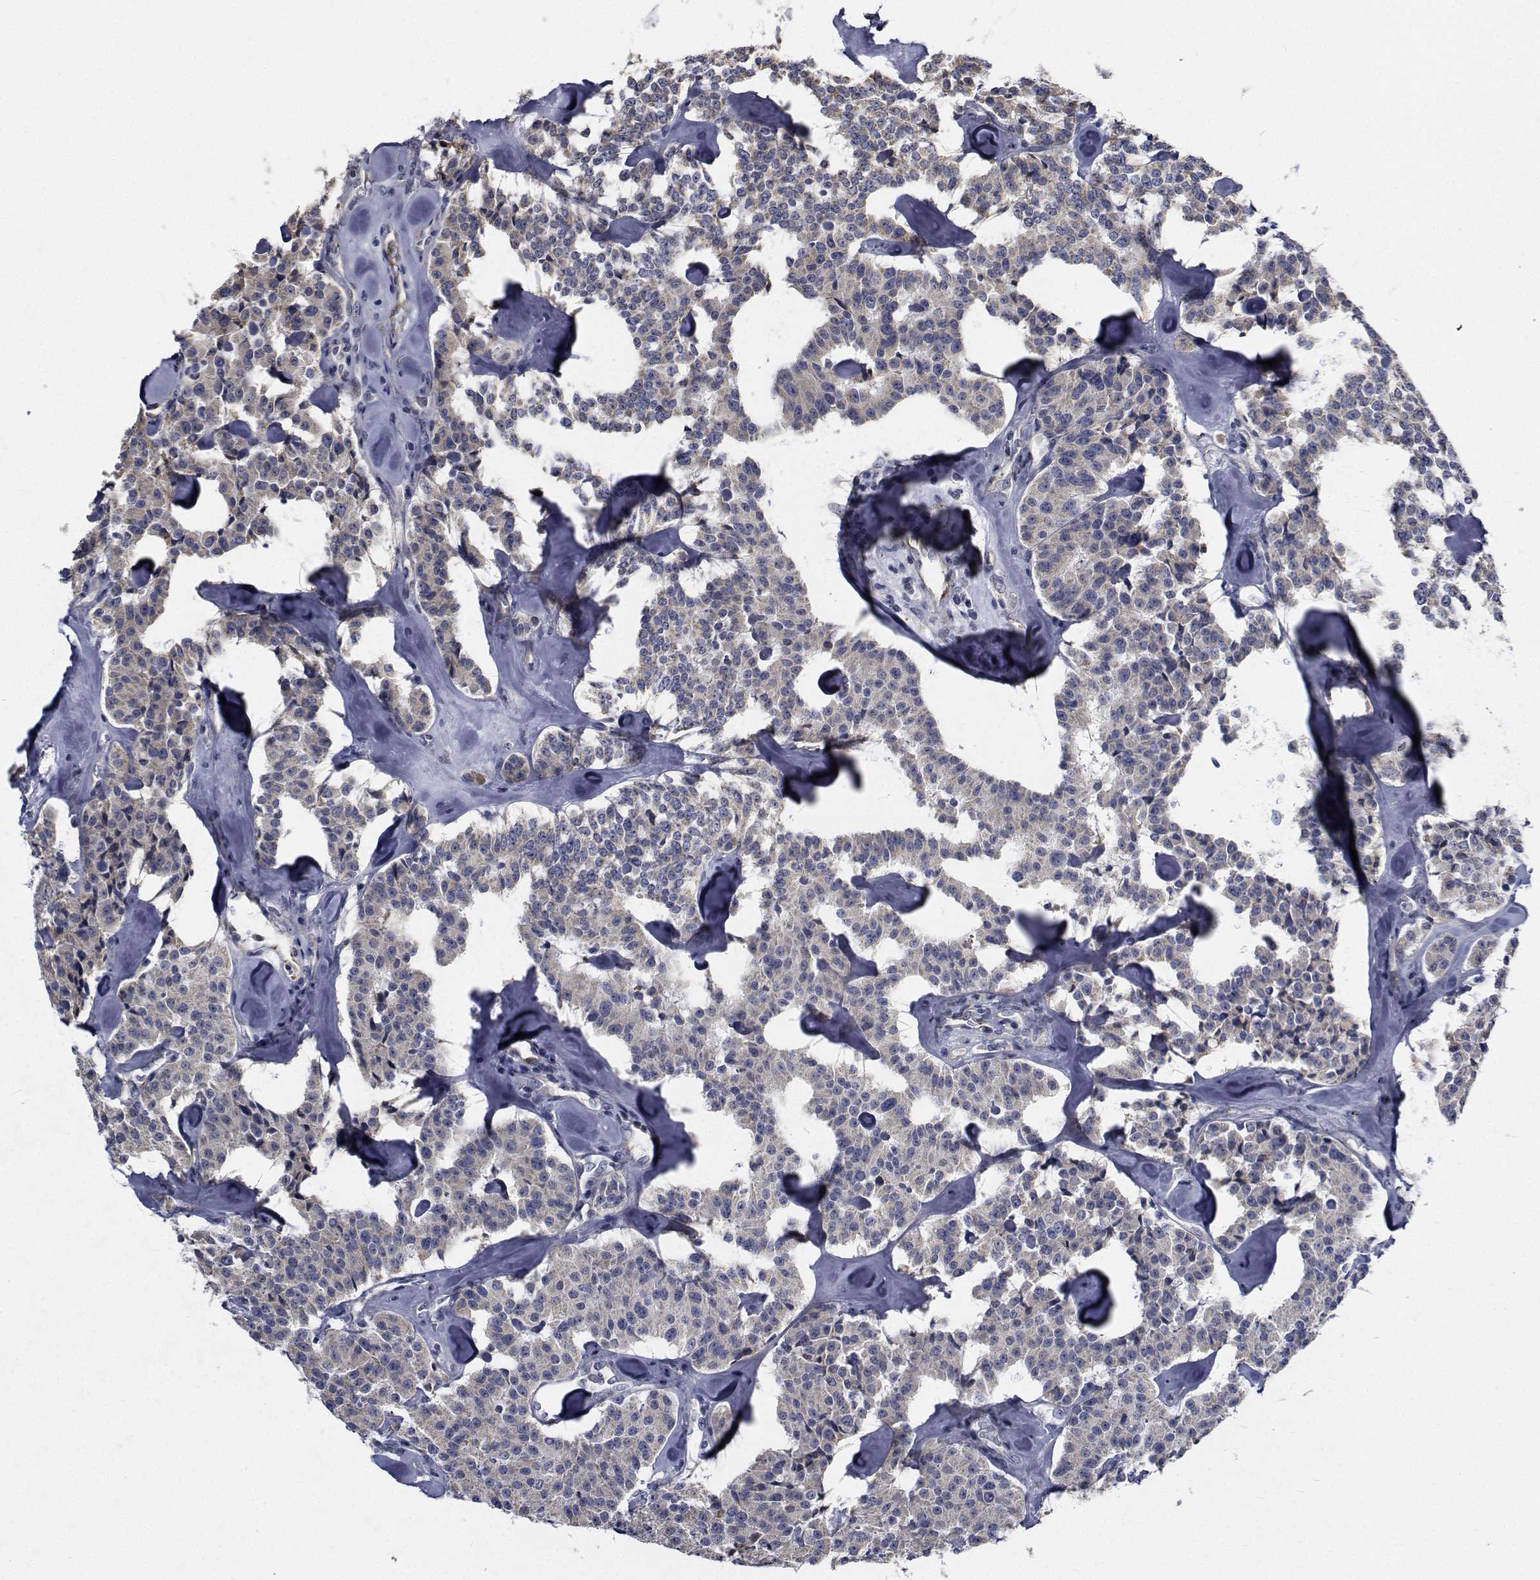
{"staining": {"intensity": "negative", "quantity": "none", "location": "none"}, "tissue": "carcinoid", "cell_type": "Tumor cells", "image_type": "cancer", "snomed": [{"axis": "morphology", "description": "Carcinoid, malignant, NOS"}, {"axis": "topography", "description": "Pancreas"}], "caption": "This is an IHC image of human carcinoid. There is no staining in tumor cells.", "gene": "TTBK1", "patient": {"sex": "male", "age": 41}}